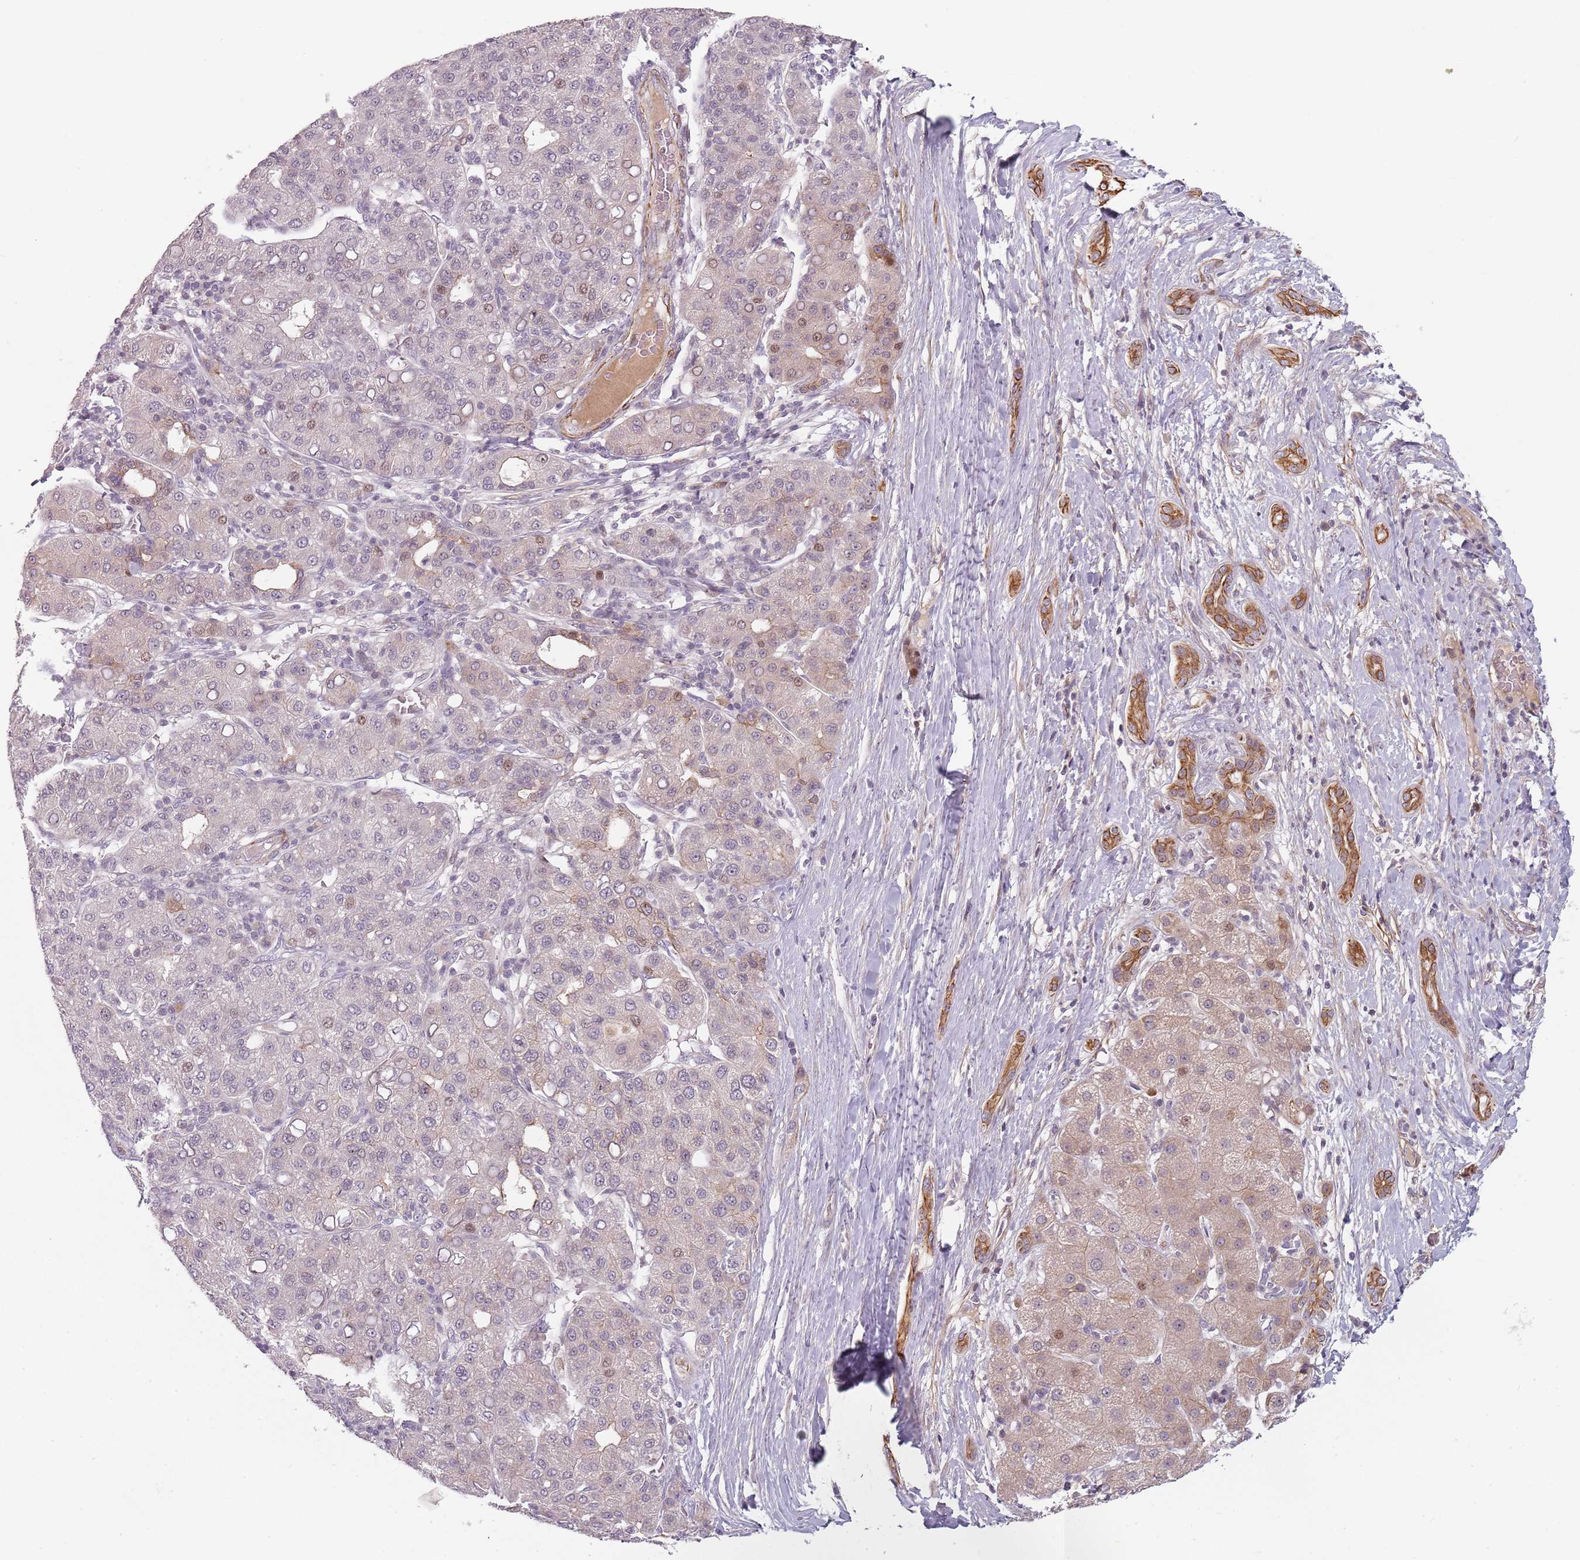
{"staining": {"intensity": "weak", "quantity": "<25%", "location": "nuclear"}, "tissue": "liver cancer", "cell_type": "Tumor cells", "image_type": "cancer", "snomed": [{"axis": "morphology", "description": "Carcinoma, Hepatocellular, NOS"}, {"axis": "topography", "description": "Liver"}], "caption": "The photomicrograph exhibits no significant positivity in tumor cells of hepatocellular carcinoma (liver).", "gene": "RPS6KA2", "patient": {"sex": "male", "age": 65}}